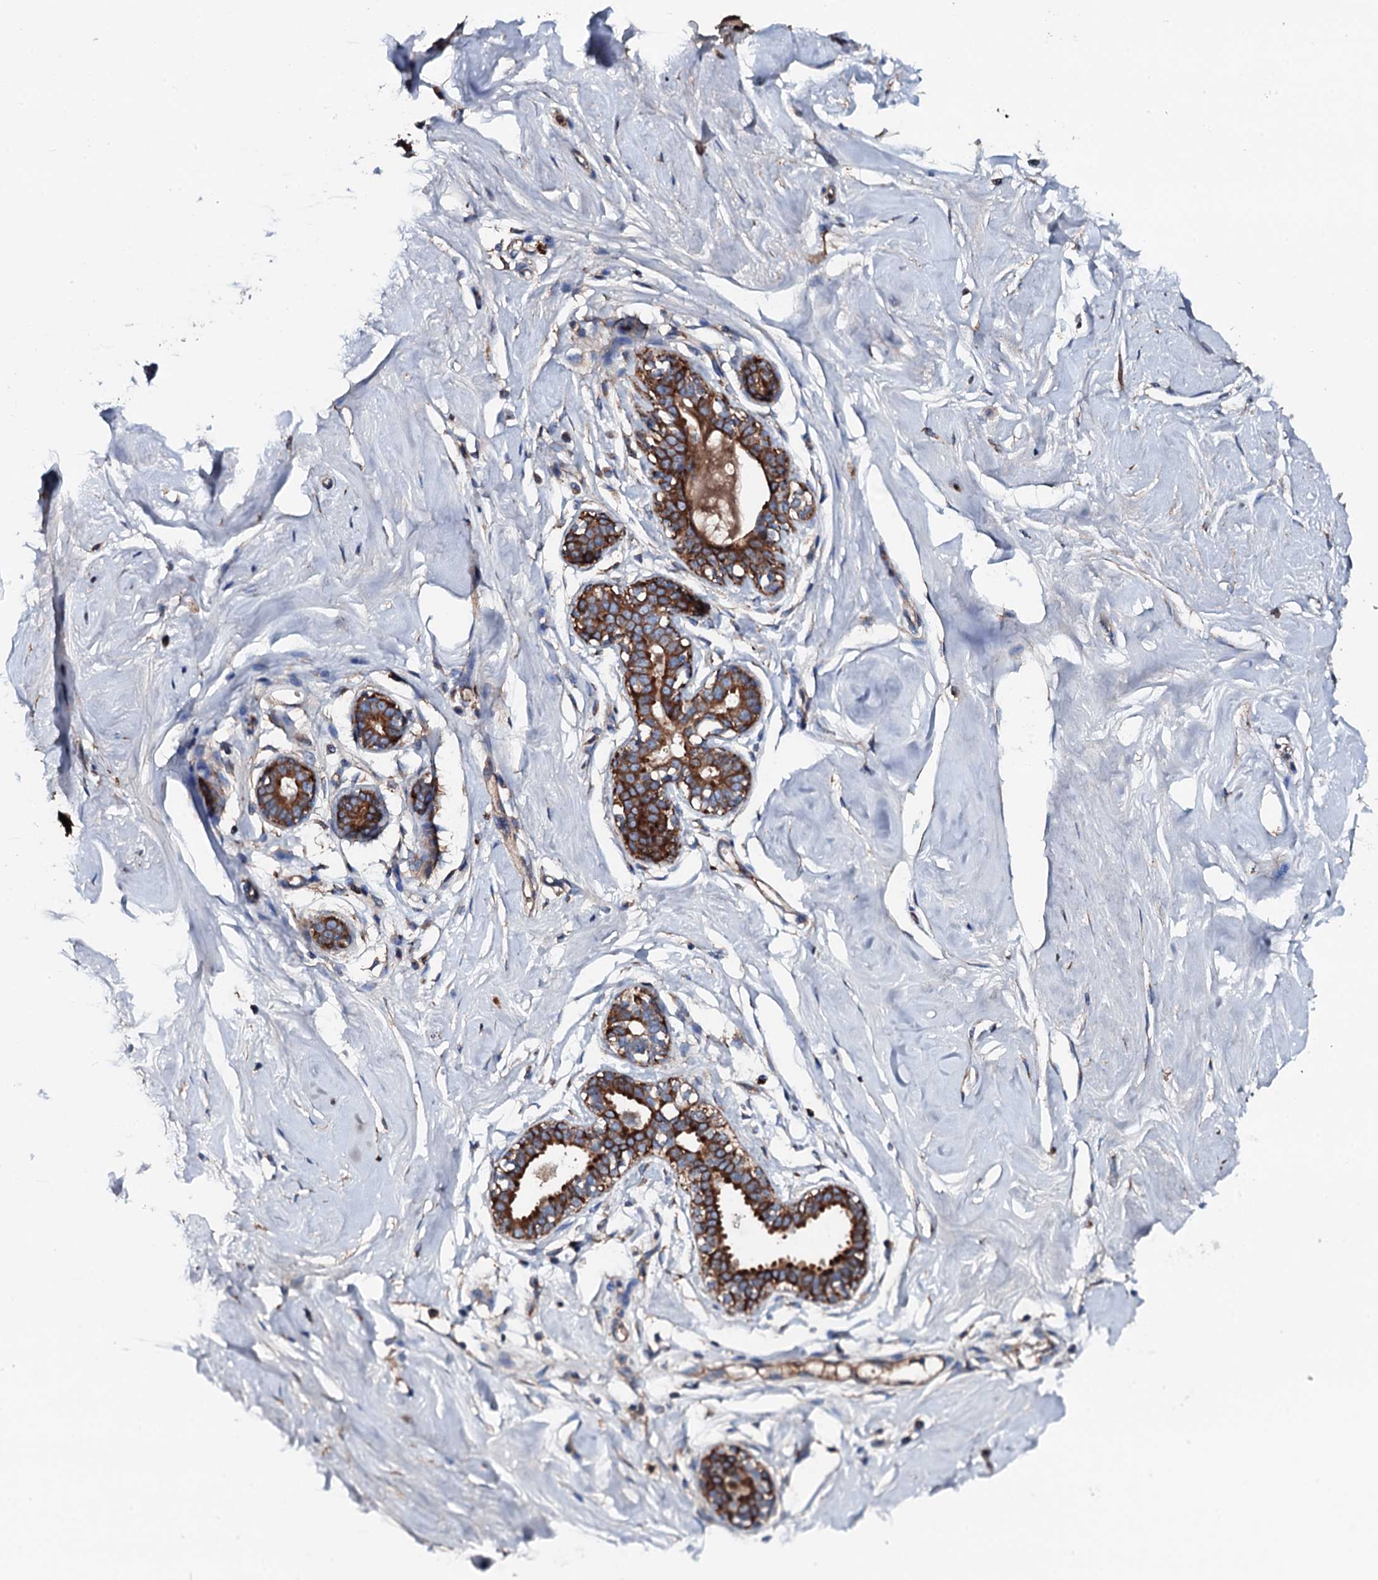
{"staining": {"intensity": "negative", "quantity": "none", "location": "none"}, "tissue": "breast", "cell_type": "Adipocytes", "image_type": "normal", "snomed": [{"axis": "morphology", "description": "Normal tissue, NOS"}, {"axis": "morphology", "description": "Adenoma, NOS"}, {"axis": "topography", "description": "Breast"}], "caption": "The photomicrograph exhibits no significant staining in adipocytes of breast.", "gene": "NEK1", "patient": {"sex": "female", "age": 23}}